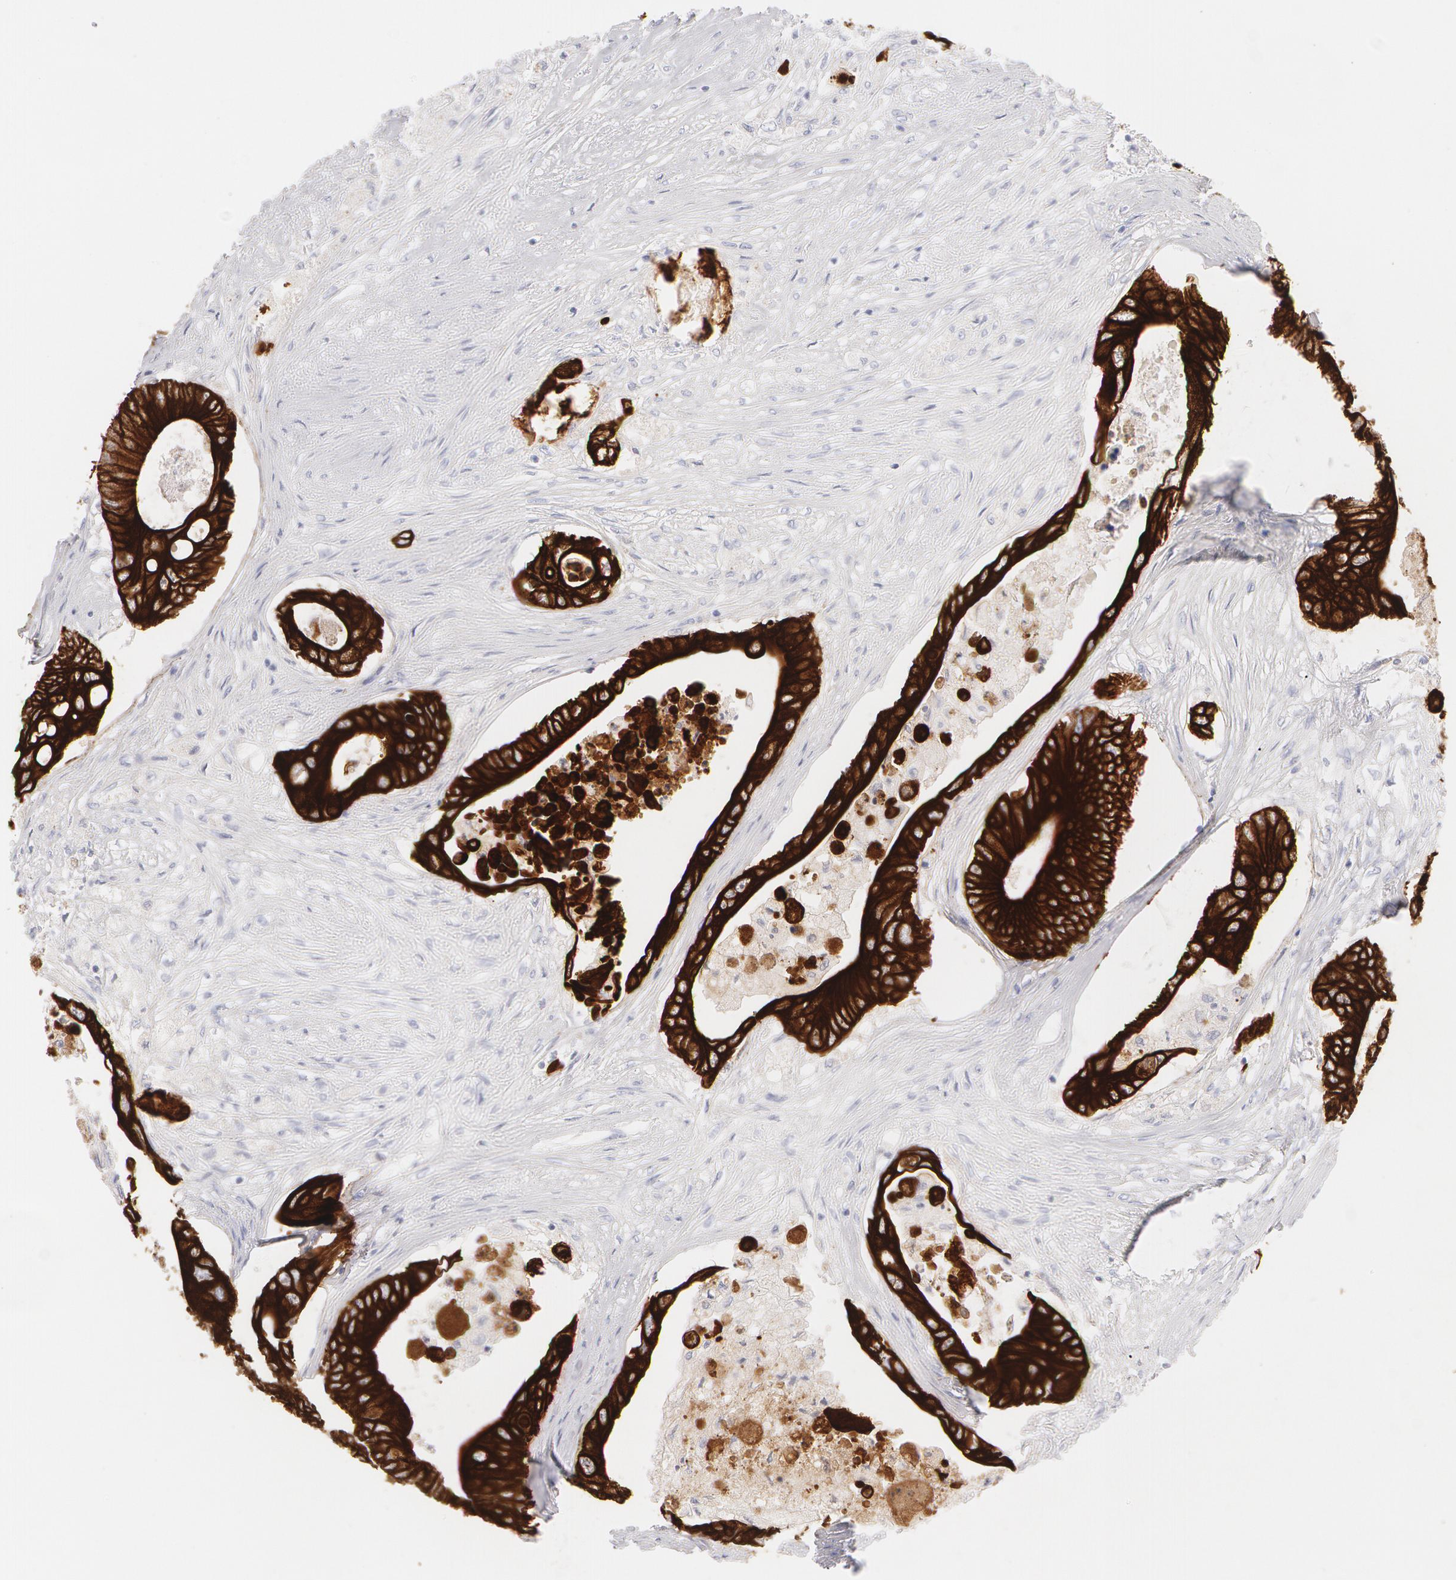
{"staining": {"intensity": "strong", "quantity": ">75%", "location": "cytoplasmic/membranous"}, "tissue": "colorectal cancer", "cell_type": "Tumor cells", "image_type": "cancer", "snomed": [{"axis": "morphology", "description": "Adenocarcinoma, NOS"}, {"axis": "topography", "description": "Colon"}], "caption": "High-magnification brightfield microscopy of adenocarcinoma (colorectal) stained with DAB (3,3'-diaminobenzidine) (brown) and counterstained with hematoxylin (blue). tumor cells exhibit strong cytoplasmic/membranous expression is seen in approximately>75% of cells.", "gene": "KRT8", "patient": {"sex": "male", "age": 65}}